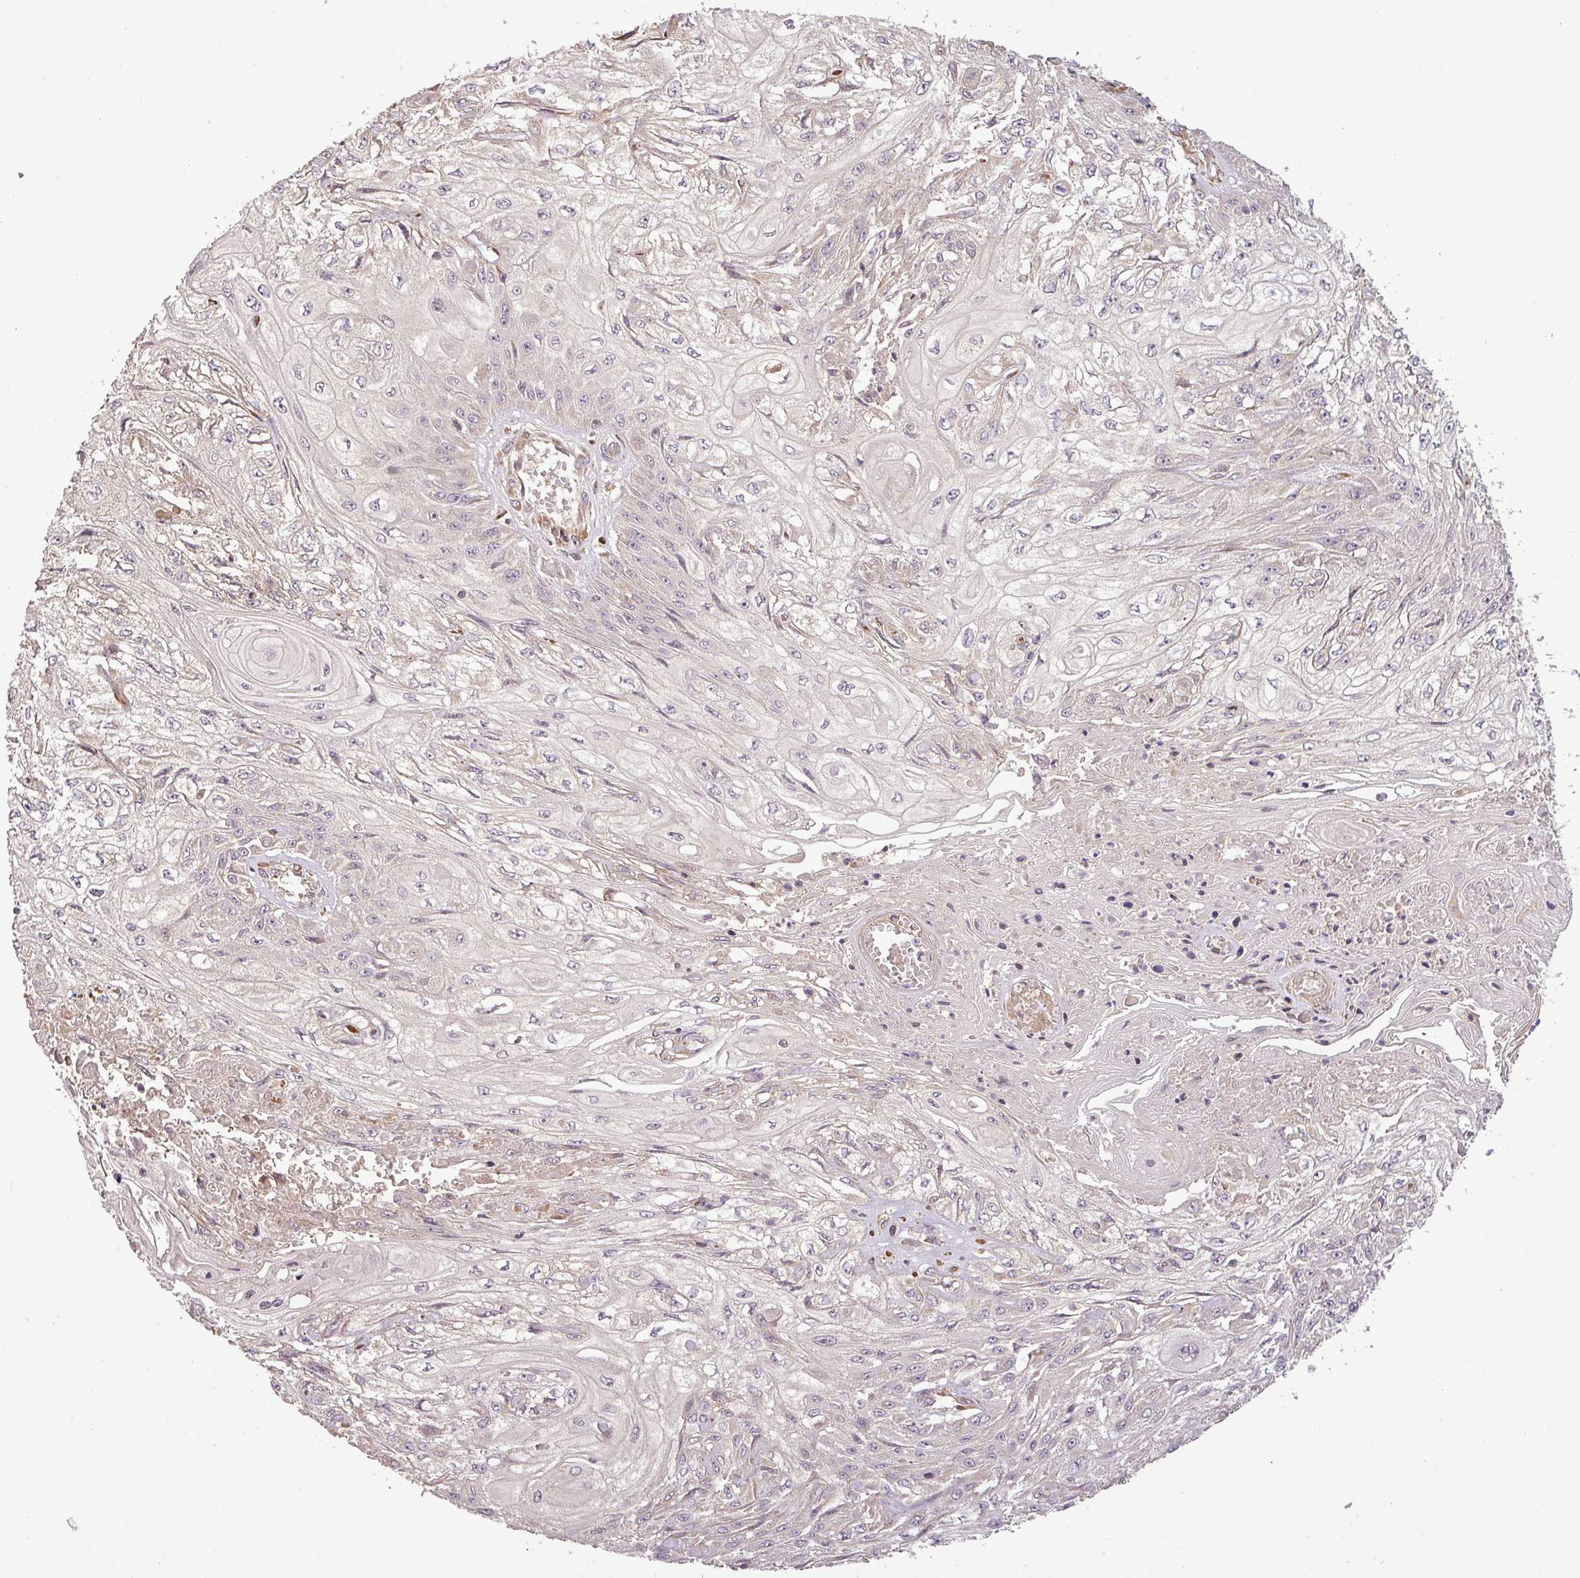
{"staining": {"intensity": "negative", "quantity": "none", "location": "none"}, "tissue": "skin cancer", "cell_type": "Tumor cells", "image_type": "cancer", "snomed": [{"axis": "morphology", "description": "Squamous cell carcinoma, NOS"}, {"axis": "morphology", "description": "Squamous cell carcinoma, metastatic, NOS"}, {"axis": "topography", "description": "Skin"}, {"axis": "topography", "description": "Lymph node"}], "caption": "This is an IHC photomicrograph of skin cancer (metastatic squamous cell carcinoma). There is no staining in tumor cells.", "gene": "FAIM", "patient": {"sex": "male", "age": 75}}